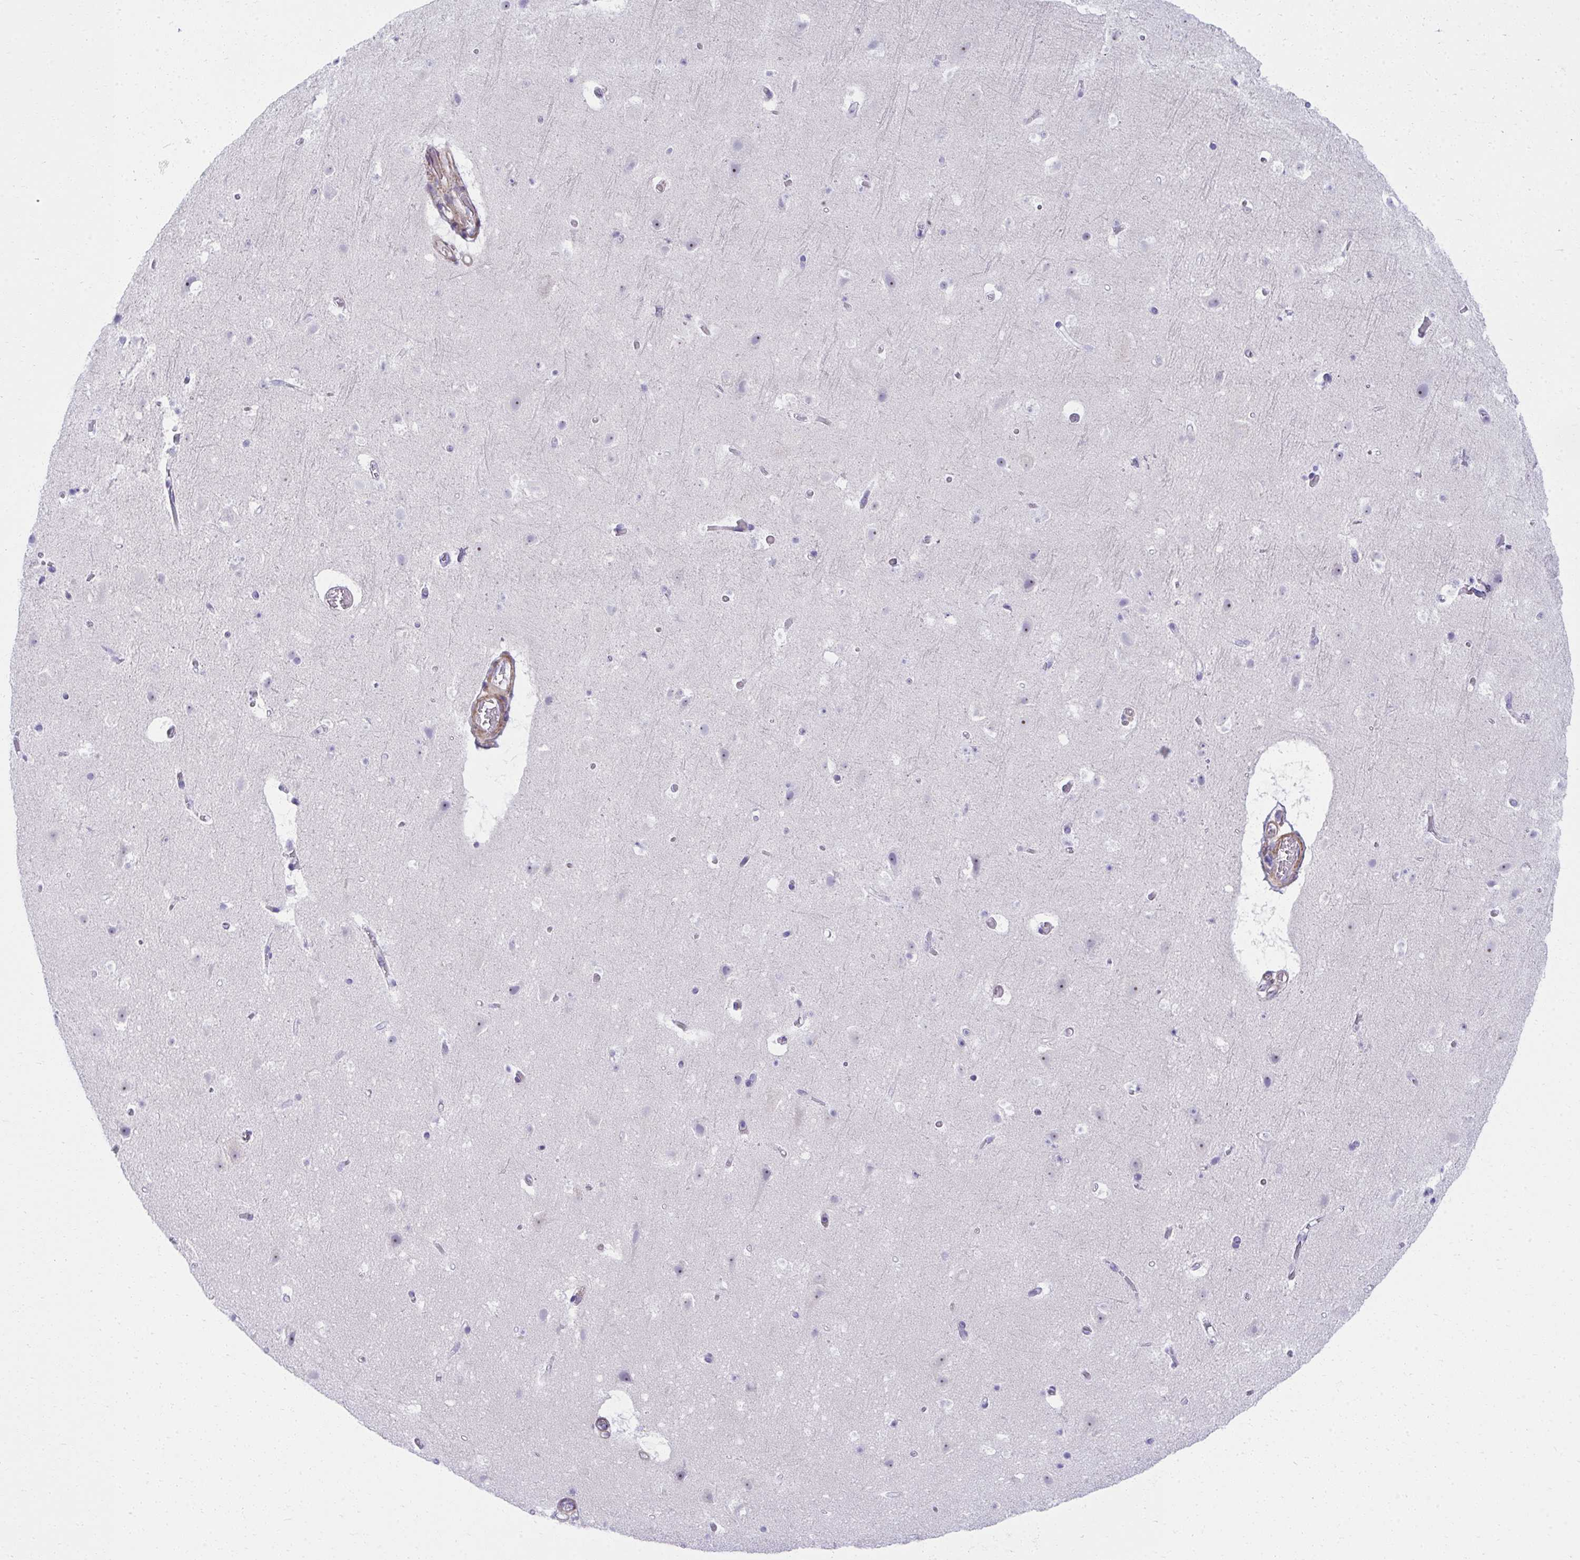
{"staining": {"intensity": "negative", "quantity": "none", "location": "none"}, "tissue": "cerebral cortex", "cell_type": "Endothelial cells", "image_type": "normal", "snomed": [{"axis": "morphology", "description": "Normal tissue, NOS"}, {"axis": "topography", "description": "Cerebral cortex"}], "caption": "Benign cerebral cortex was stained to show a protein in brown. There is no significant positivity in endothelial cells. The staining is performed using DAB brown chromogen with nuclei counter-stained in using hematoxylin.", "gene": "PUS7L", "patient": {"sex": "female", "age": 42}}